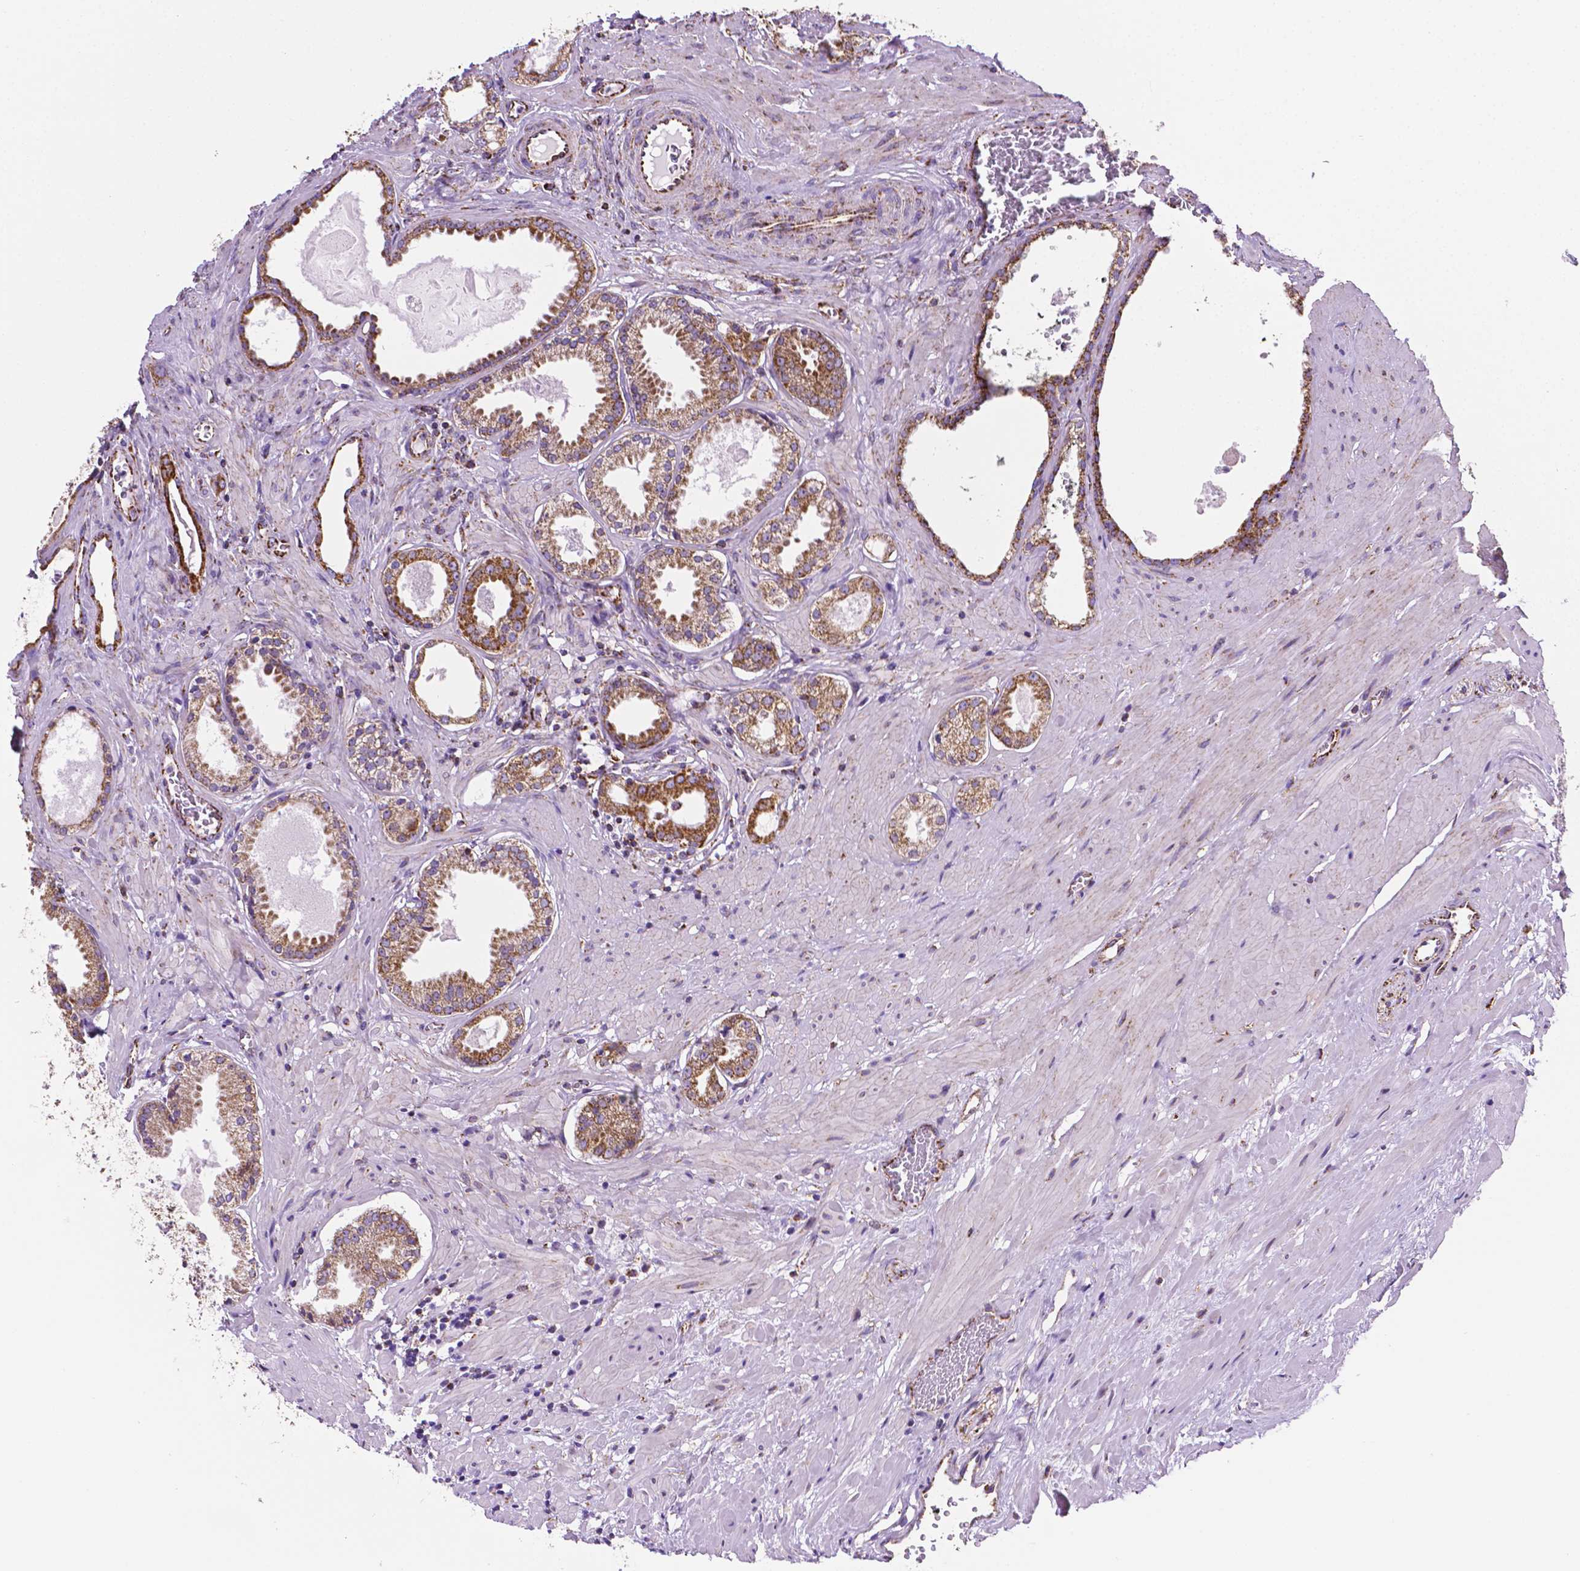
{"staining": {"intensity": "strong", "quantity": ">75%", "location": "cytoplasmic/membranous"}, "tissue": "prostate cancer", "cell_type": "Tumor cells", "image_type": "cancer", "snomed": [{"axis": "morphology", "description": "Adenocarcinoma, NOS"}, {"axis": "morphology", "description": "Adenocarcinoma, Low grade"}, {"axis": "topography", "description": "Prostate"}], "caption": "Tumor cells demonstrate high levels of strong cytoplasmic/membranous expression in about >75% of cells in adenocarcinoma (prostate).", "gene": "RMDN3", "patient": {"sex": "male", "age": 64}}